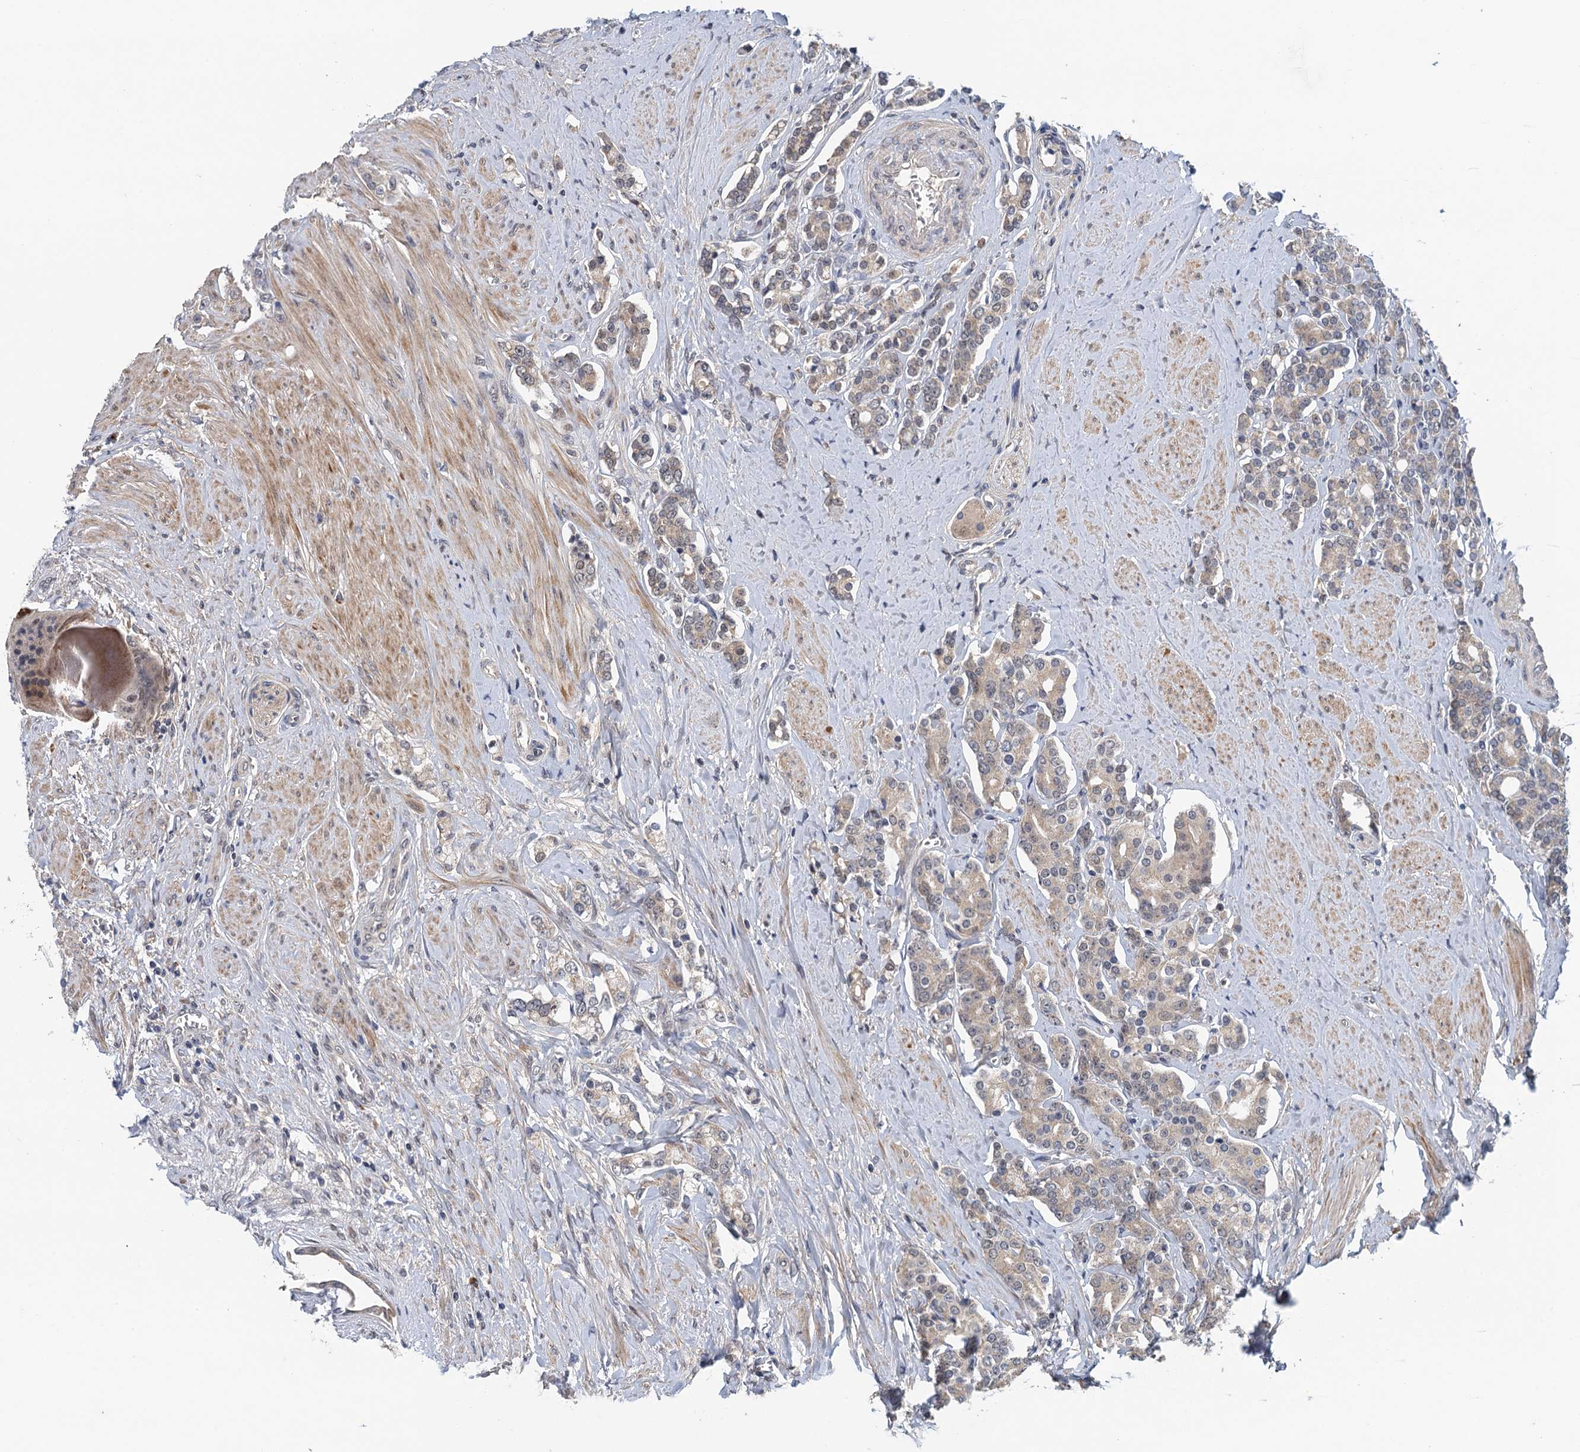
{"staining": {"intensity": "weak", "quantity": "<25%", "location": "cytoplasmic/membranous"}, "tissue": "prostate cancer", "cell_type": "Tumor cells", "image_type": "cancer", "snomed": [{"axis": "morphology", "description": "Adenocarcinoma, High grade"}, {"axis": "topography", "description": "Prostate"}], "caption": "Immunohistochemistry image of neoplastic tissue: prostate cancer stained with DAB exhibits no significant protein expression in tumor cells. Brightfield microscopy of immunohistochemistry stained with DAB (3,3'-diaminobenzidine) (brown) and hematoxylin (blue), captured at high magnification.", "gene": "MDM1", "patient": {"sex": "male", "age": 62}}